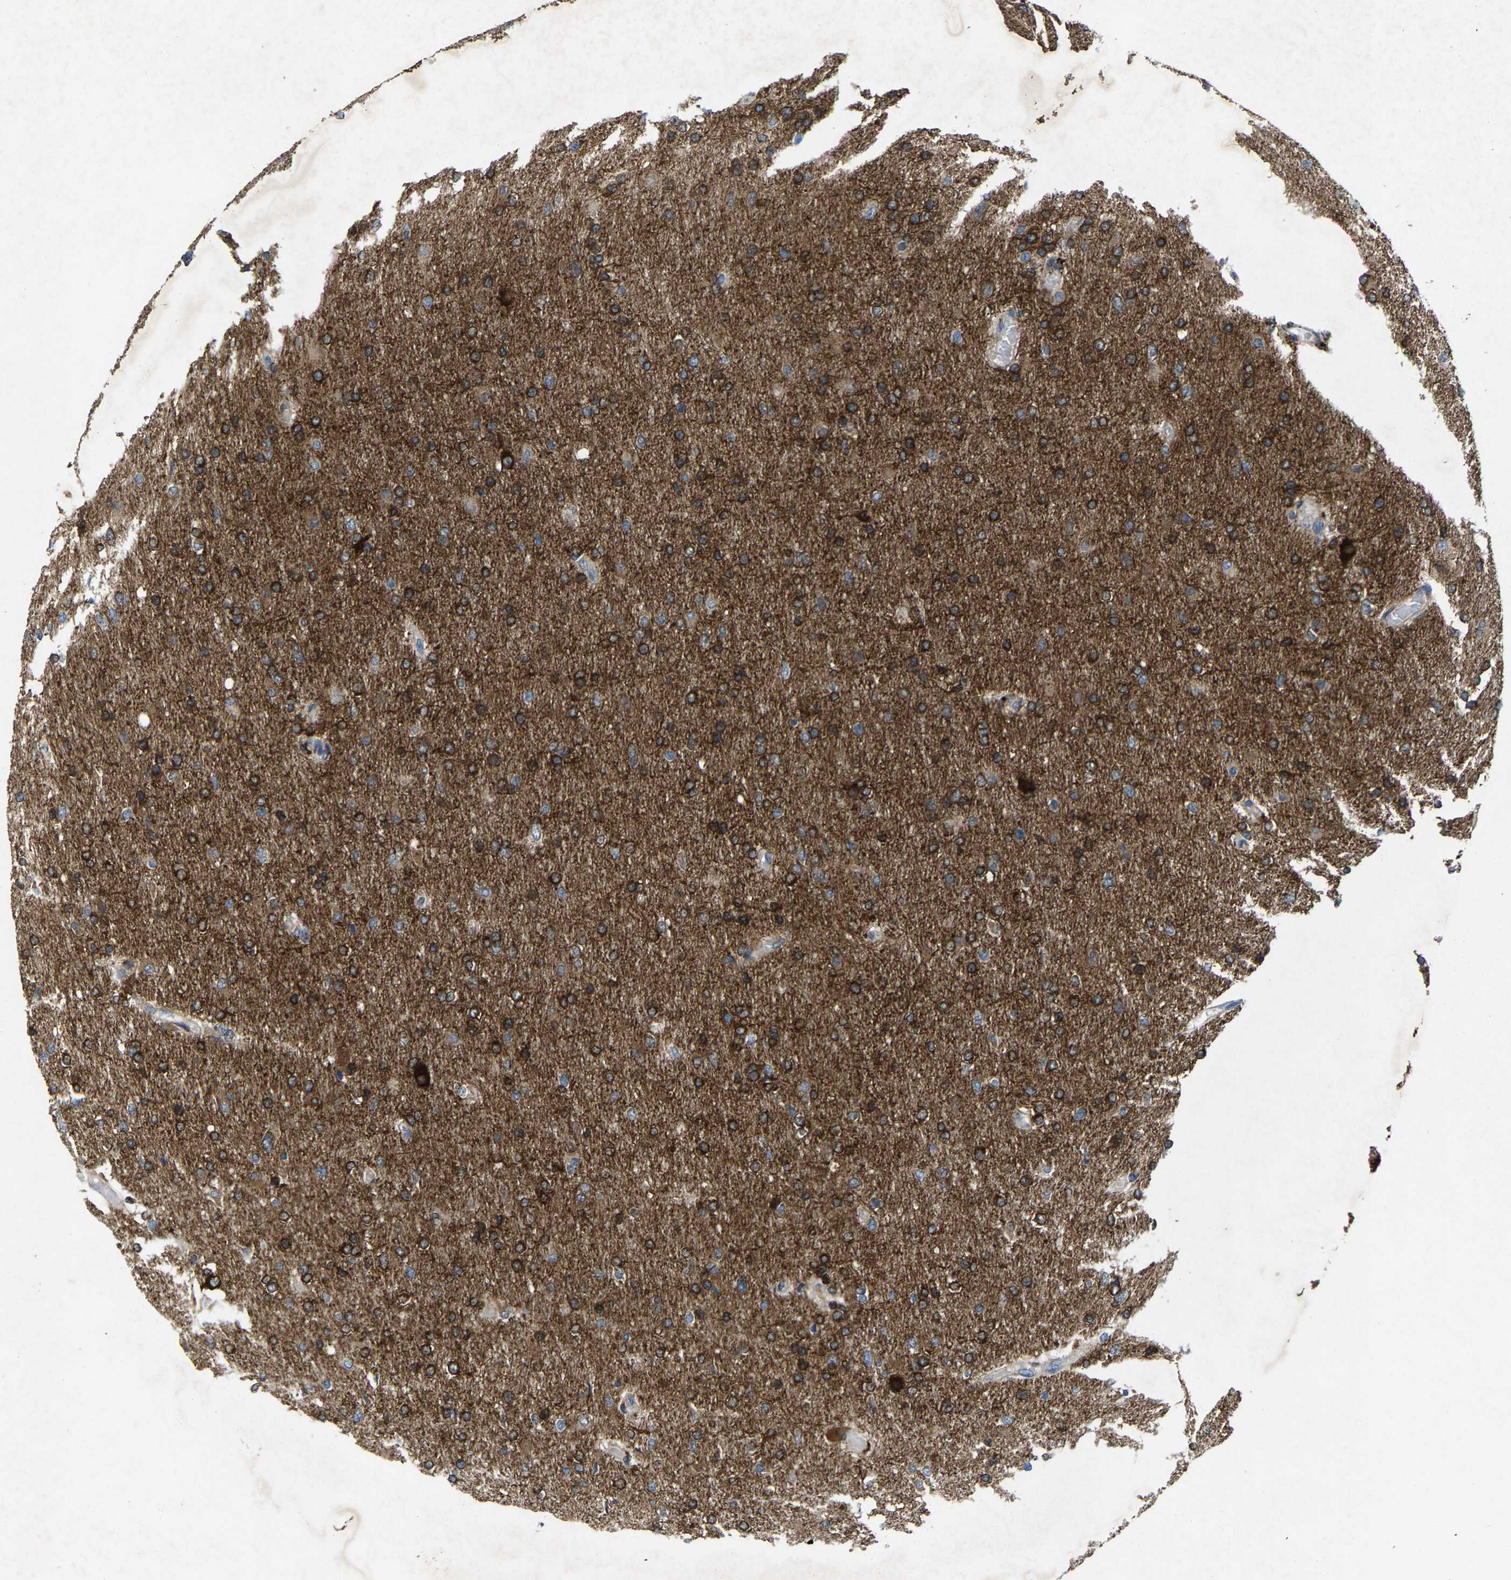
{"staining": {"intensity": "strong", "quantity": ">75%", "location": "cytoplasmic/membranous"}, "tissue": "glioma", "cell_type": "Tumor cells", "image_type": "cancer", "snomed": [{"axis": "morphology", "description": "Glioma, malignant, High grade"}, {"axis": "topography", "description": "Cerebral cortex"}], "caption": "Human malignant glioma (high-grade) stained with a brown dye reveals strong cytoplasmic/membranous positive staining in approximately >75% of tumor cells.", "gene": "PDP1", "patient": {"sex": "female", "age": 36}}